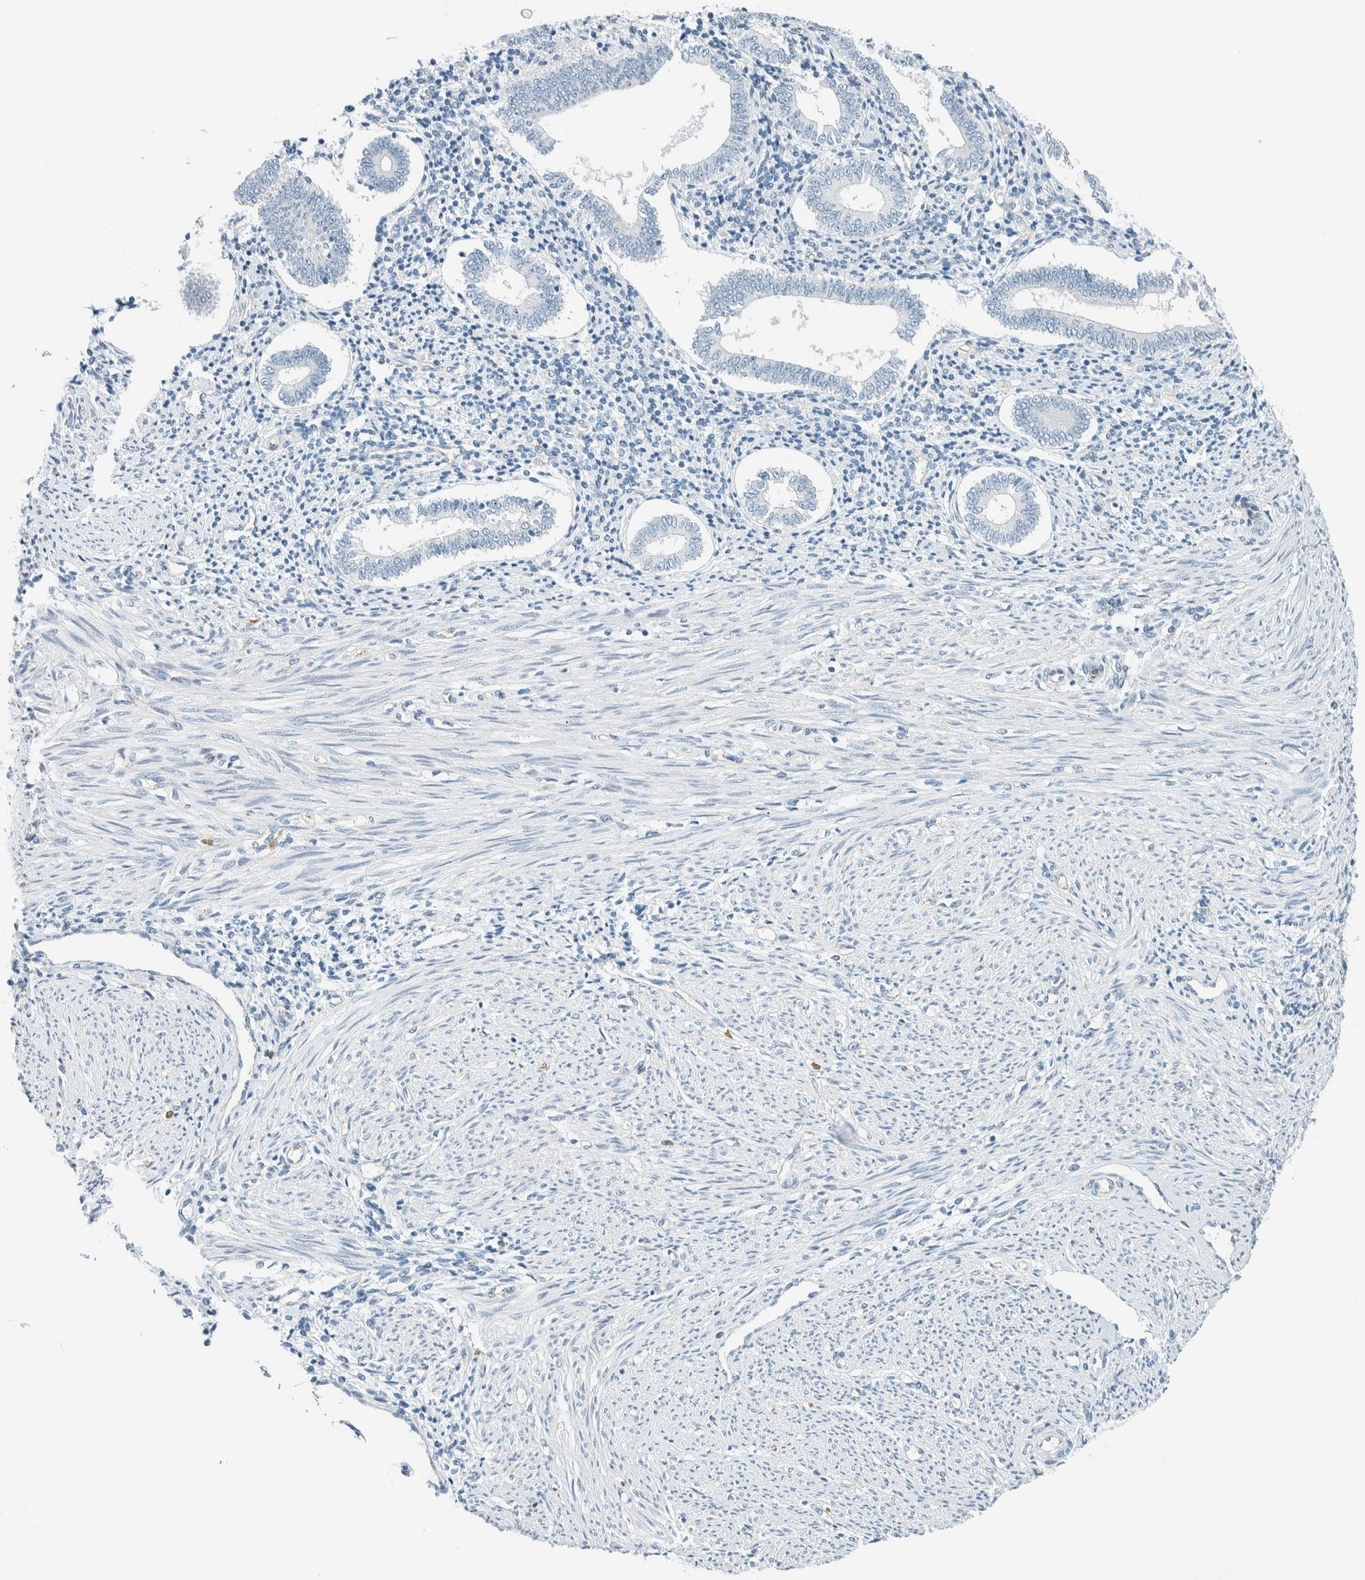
{"staining": {"intensity": "negative", "quantity": "none", "location": "none"}, "tissue": "endometrium", "cell_type": "Cells in endometrial stroma", "image_type": "normal", "snomed": [{"axis": "morphology", "description": "Normal tissue, NOS"}, {"axis": "topography", "description": "Endometrium"}], "caption": "Immunohistochemistry of benign human endometrium shows no staining in cells in endometrial stroma. (Brightfield microscopy of DAB (3,3'-diaminobenzidine) immunohistochemistry (IHC) at high magnification).", "gene": "SLFN12", "patient": {"sex": "female", "age": 42}}